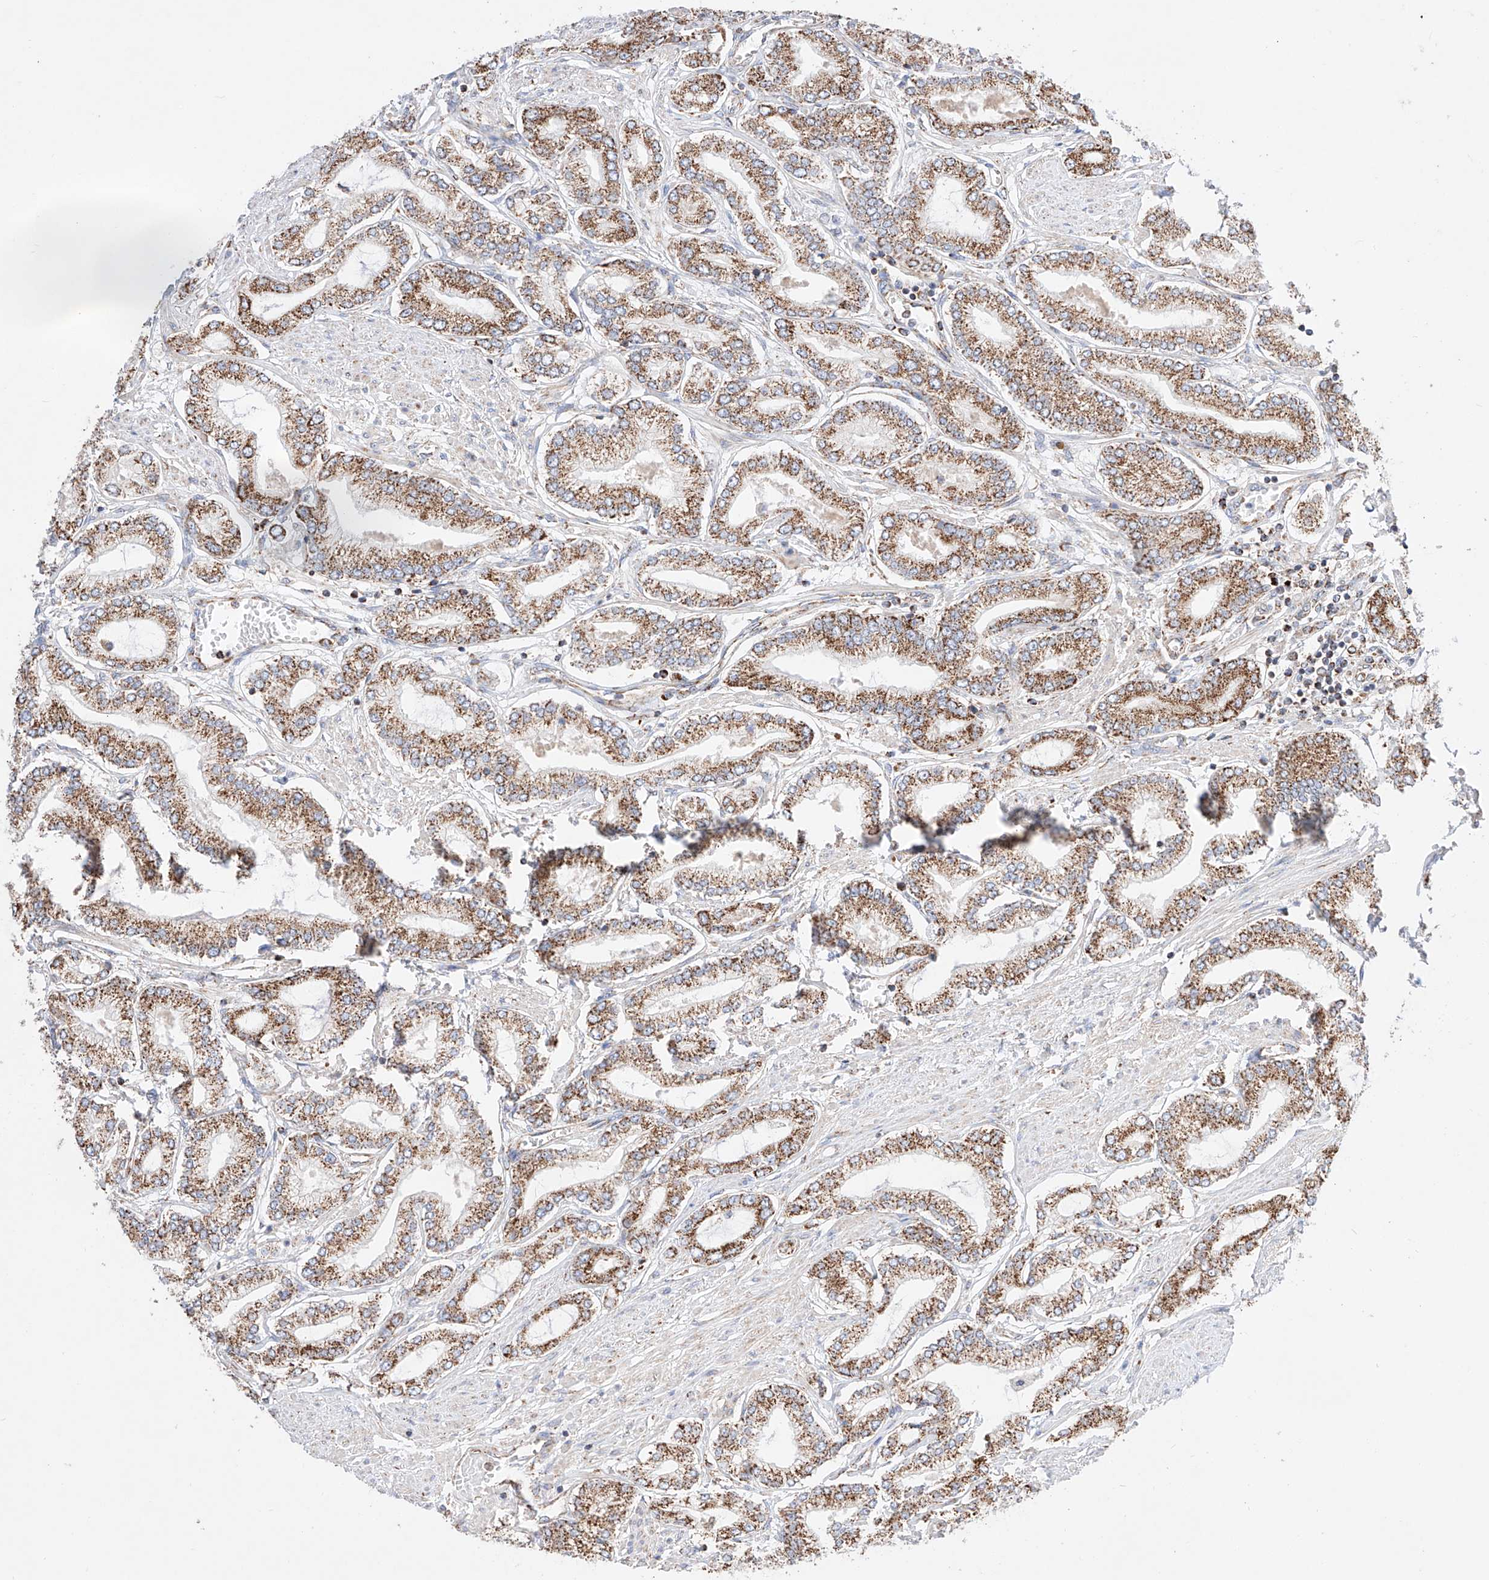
{"staining": {"intensity": "moderate", "quantity": ">75%", "location": "cytoplasmic/membranous"}, "tissue": "prostate cancer", "cell_type": "Tumor cells", "image_type": "cancer", "snomed": [{"axis": "morphology", "description": "Adenocarcinoma, Low grade"}, {"axis": "topography", "description": "Prostate"}], "caption": "Adenocarcinoma (low-grade) (prostate) stained with a brown dye exhibits moderate cytoplasmic/membranous positive expression in approximately >75% of tumor cells.", "gene": "KTI12", "patient": {"sex": "male", "age": 63}}